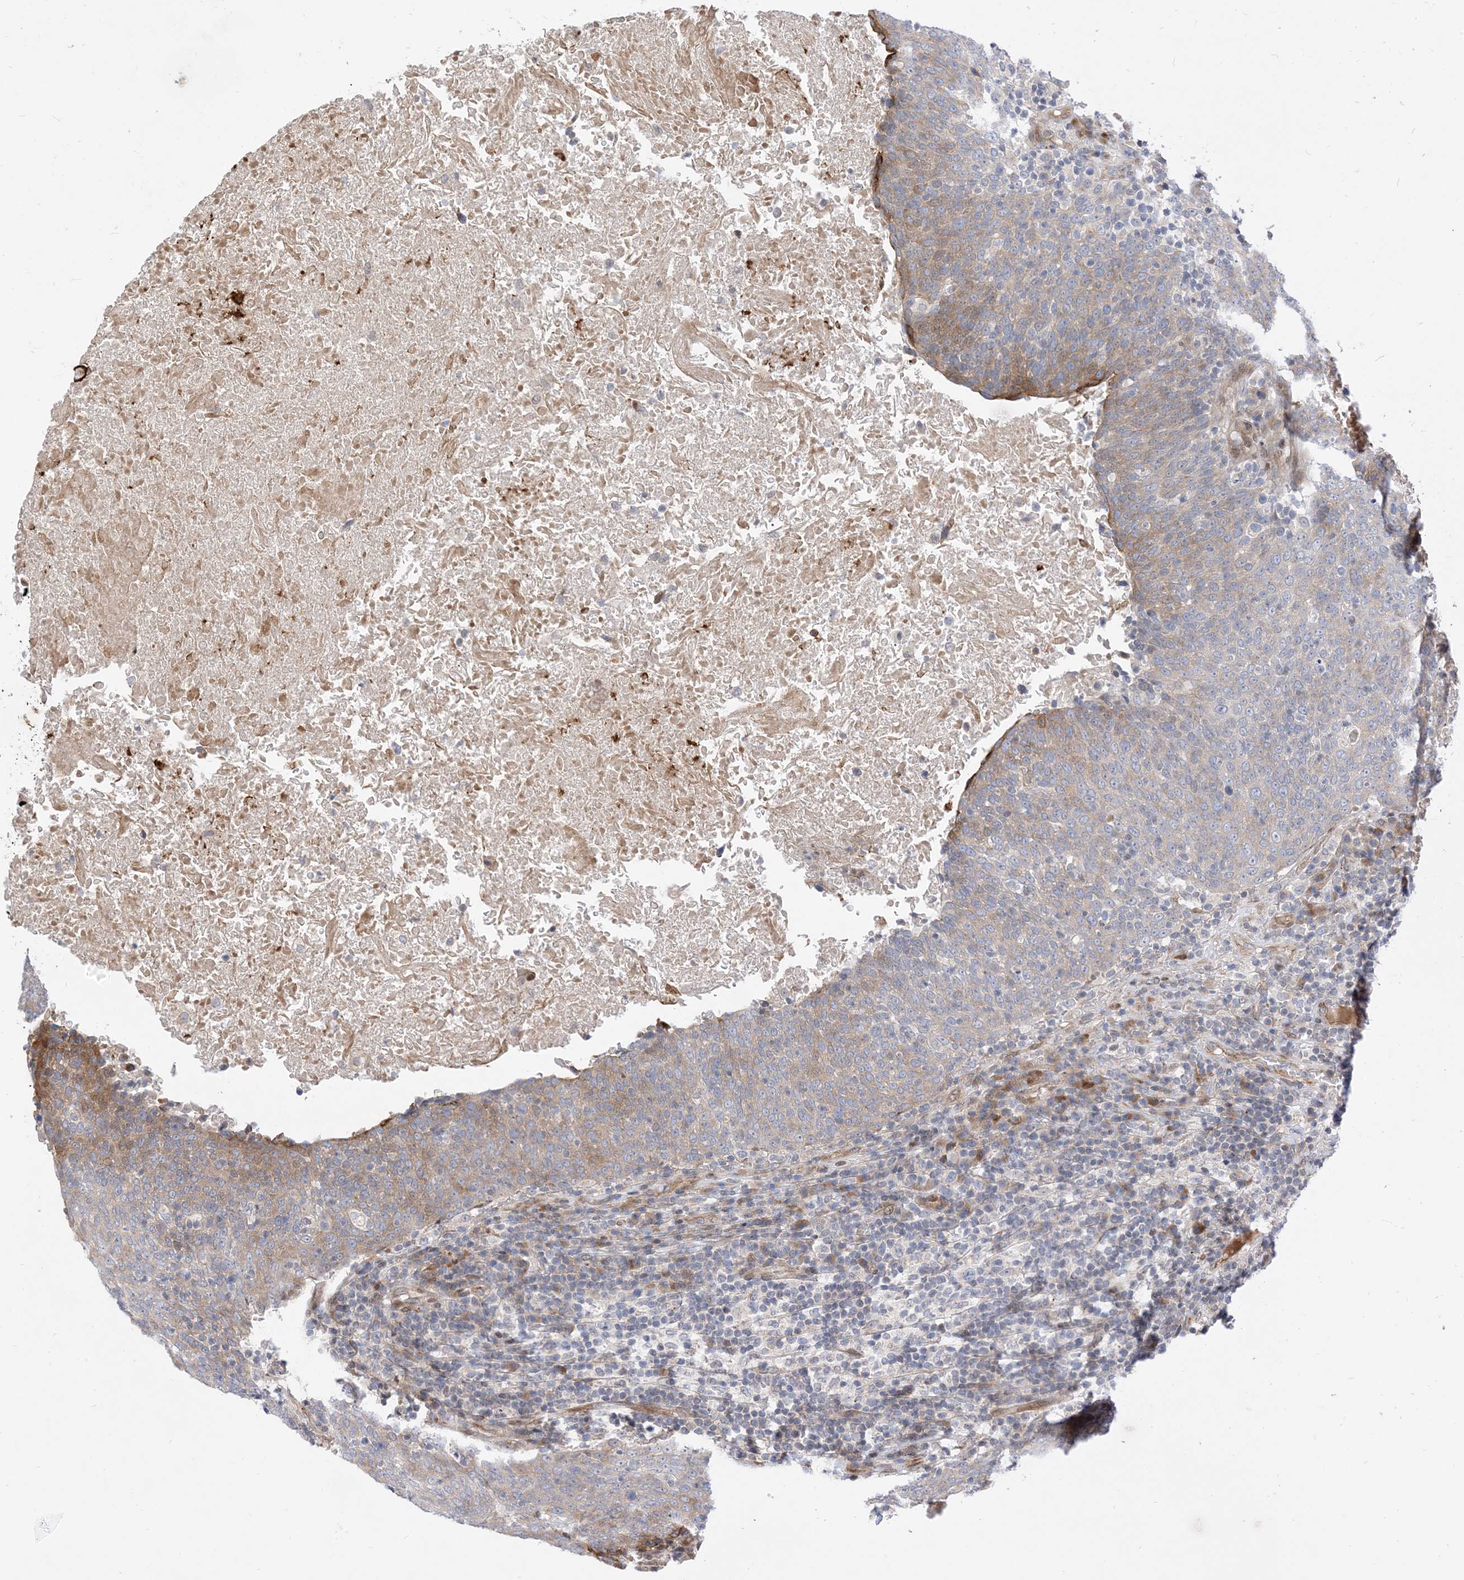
{"staining": {"intensity": "moderate", "quantity": "<25%", "location": "cytoplasmic/membranous"}, "tissue": "head and neck cancer", "cell_type": "Tumor cells", "image_type": "cancer", "snomed": [{"axis": "morphology", "description": "Squamous cell carcinoma, NOS"}, {"axis": "morphology", "description": "Squamous cell carcinoma, metastatic, NOS"}, {"axis": "topography", "description": "Lymph node"}, {"axis": "topography", "description": "Head-Neck"}], "caption": "Moderate cytoplasmic/membranous staining is present in about <25% of tumor cells in head and neck cancer (squamous cell carcinoma).", "gene": "TYSND1", "patient": {"sex": "male", "age": 62}}